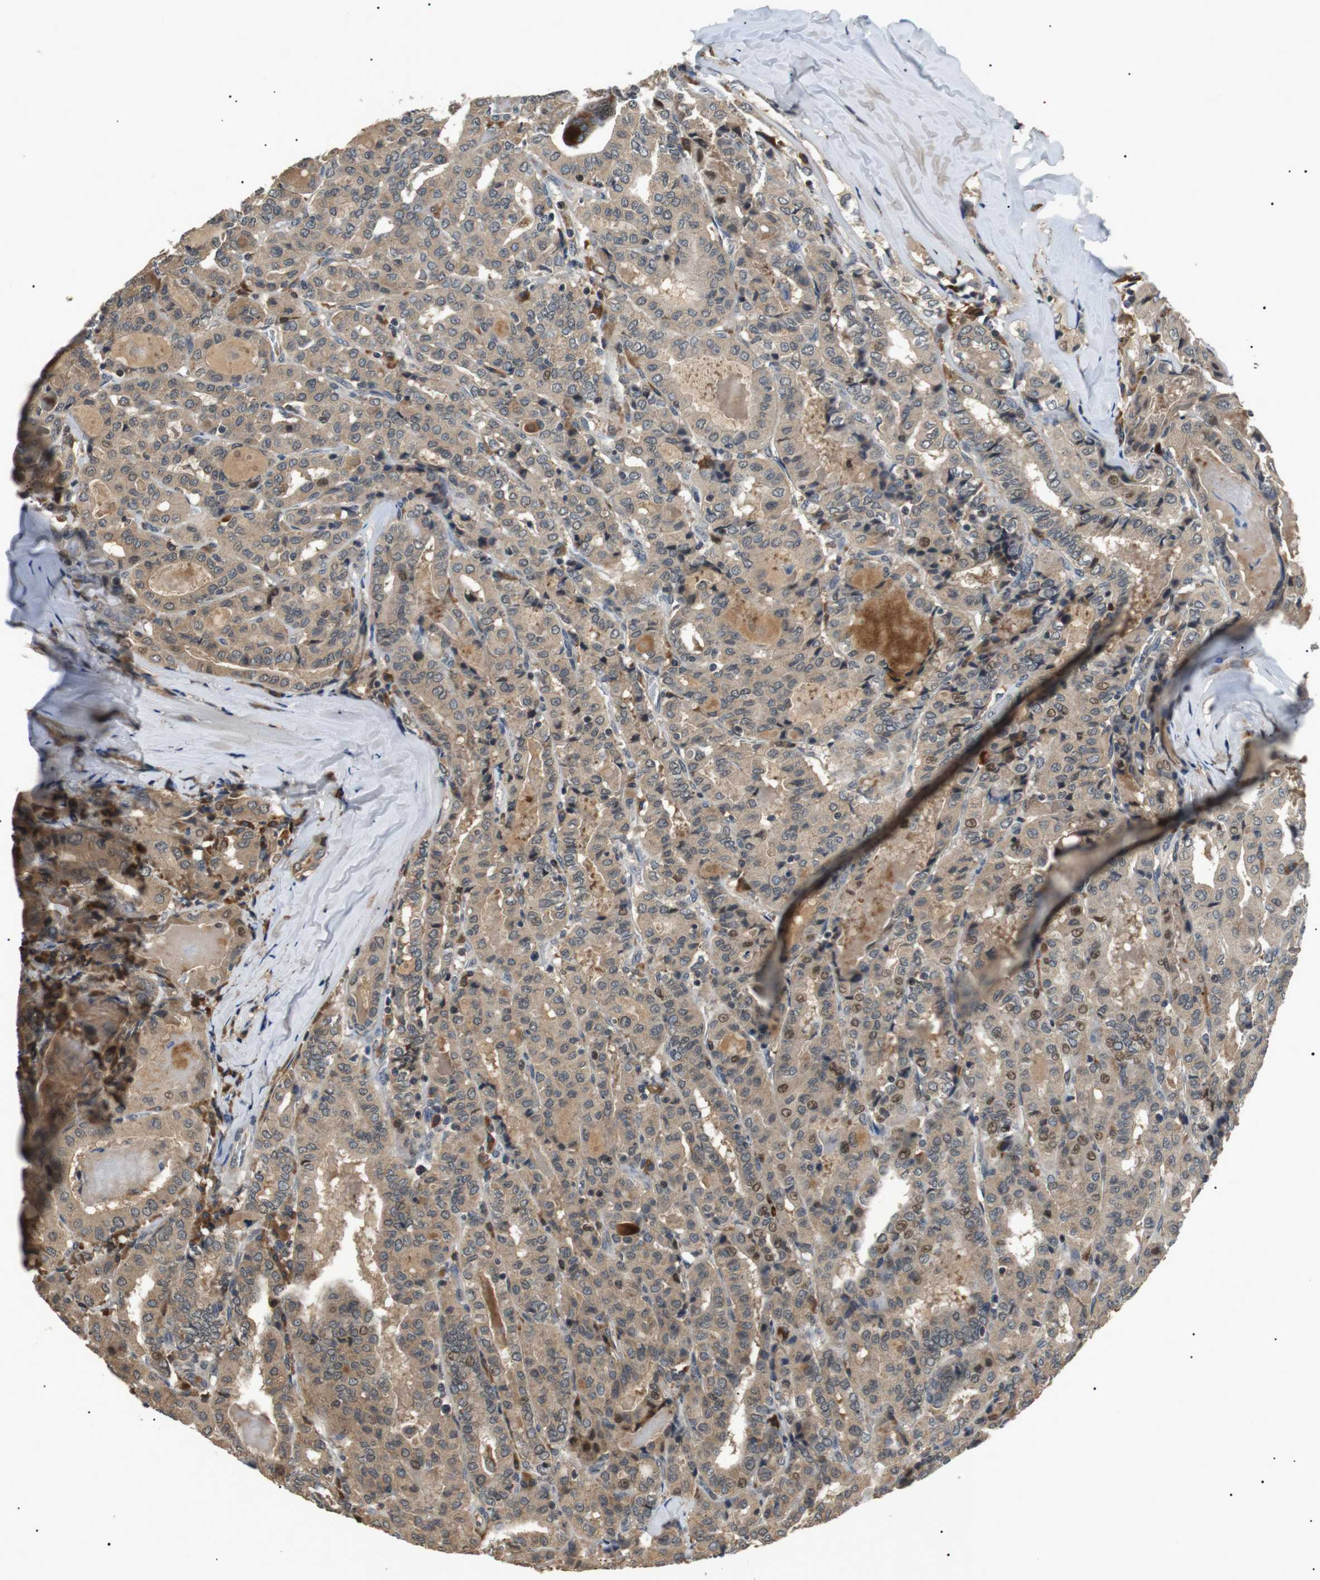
{"staining": {"intensity": "weak", "quantity": ">75%", "location": "cytoplasmic/membranous"}, "tissue": "thyroid cancer", "cell_type": "Tumor cells", "image_type": "cancer", "snomed": [{"axis": "morphology", "description": "Papillary adenocarcinoma, NOS"}, {"axis": "topography", "description": "Thyroid gland"}], "caption": "Protein staining reveals weak cytoplasmic/membranous expression in about >75% of tumor cells in thyroid cancer.", "gene": "HSPA13", "patient": {"sex": "female", "age": 42}}